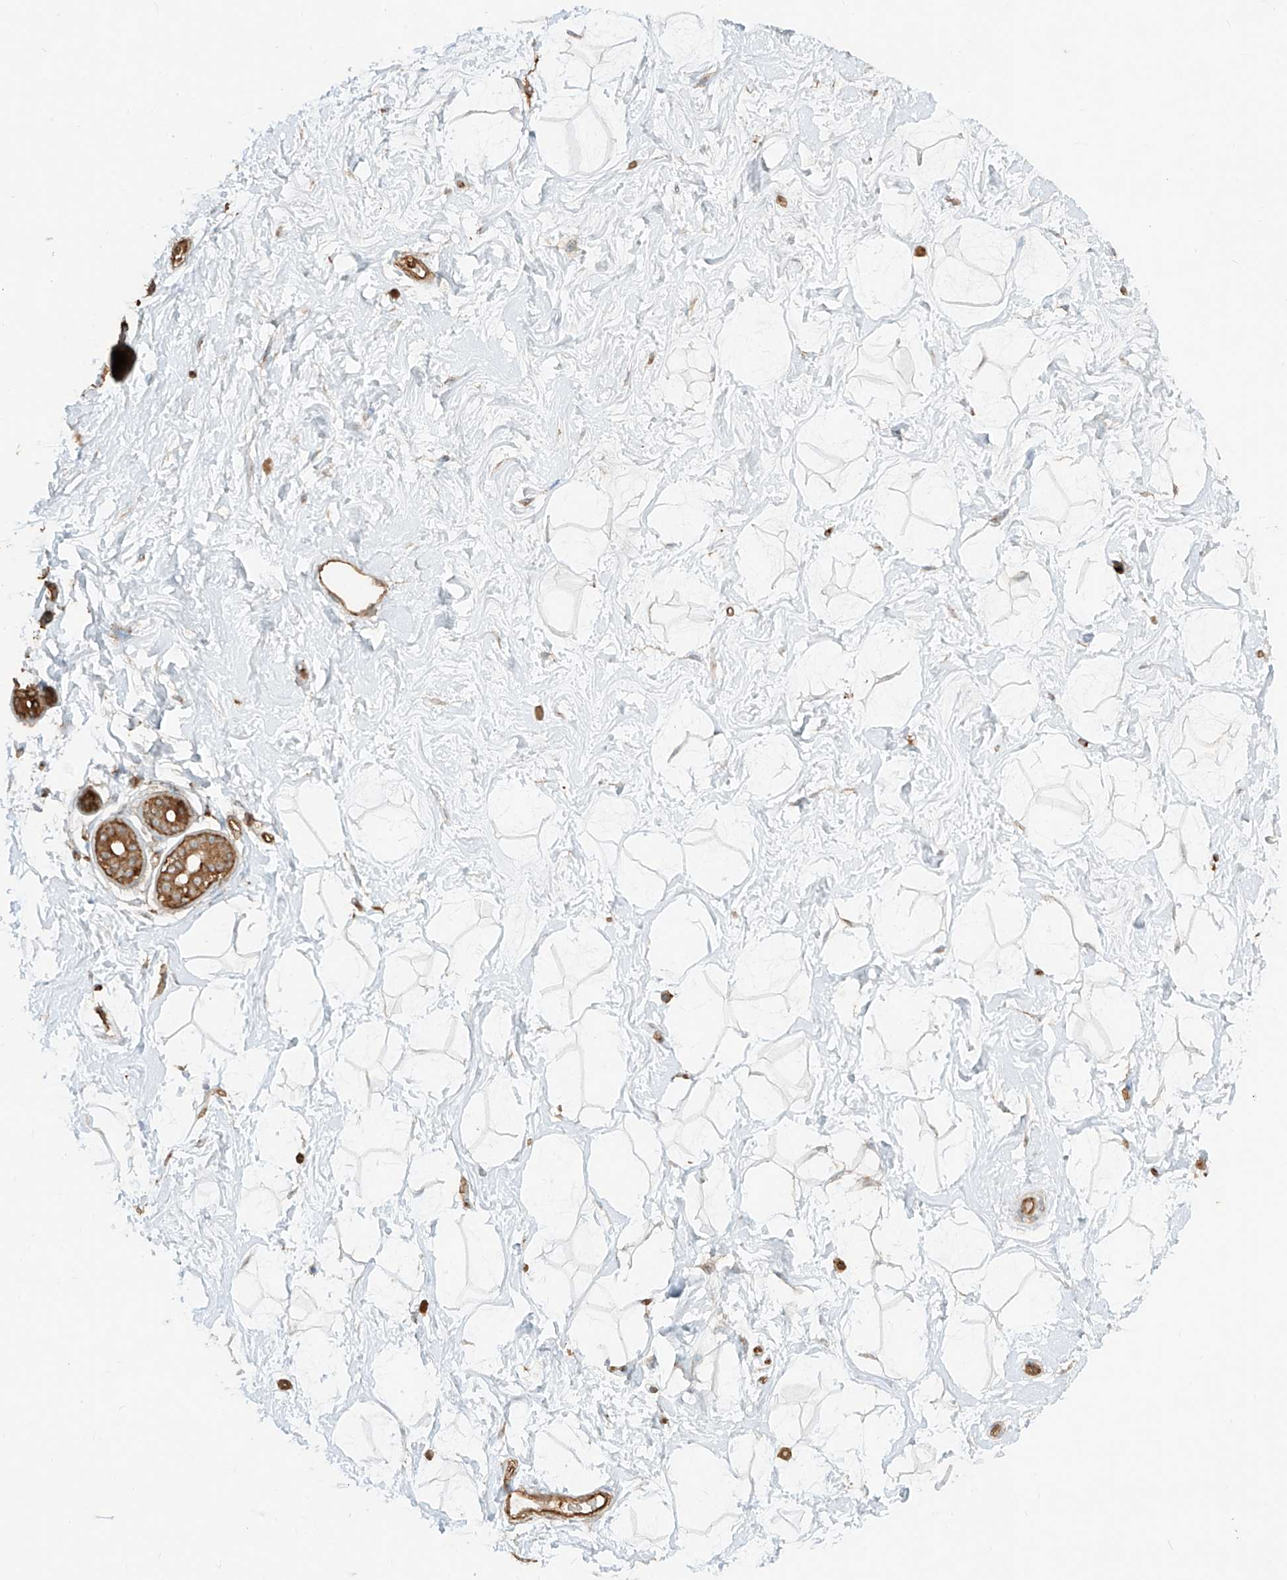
{"staining": {"intensity": "negative", "quantity": "none", "location": "none"}, "tissue": "breast", "cell_type": "Adipocytes", "image_type": "normal", "snomed": [{"axis": "morphology", "description": "Normal tissue, NOS"}, {"axis": "morphology", "description": "Adenoma, NOS"}, {"axis": "topography", "description": "Breast"}], "caption": "Immunohistochemistry image of normal breast: breast stained with DAB exhibits no significant protein staining in adipocytes.", "gene": "CCDC115", "patient": {"sex": "female", "age": 23}}